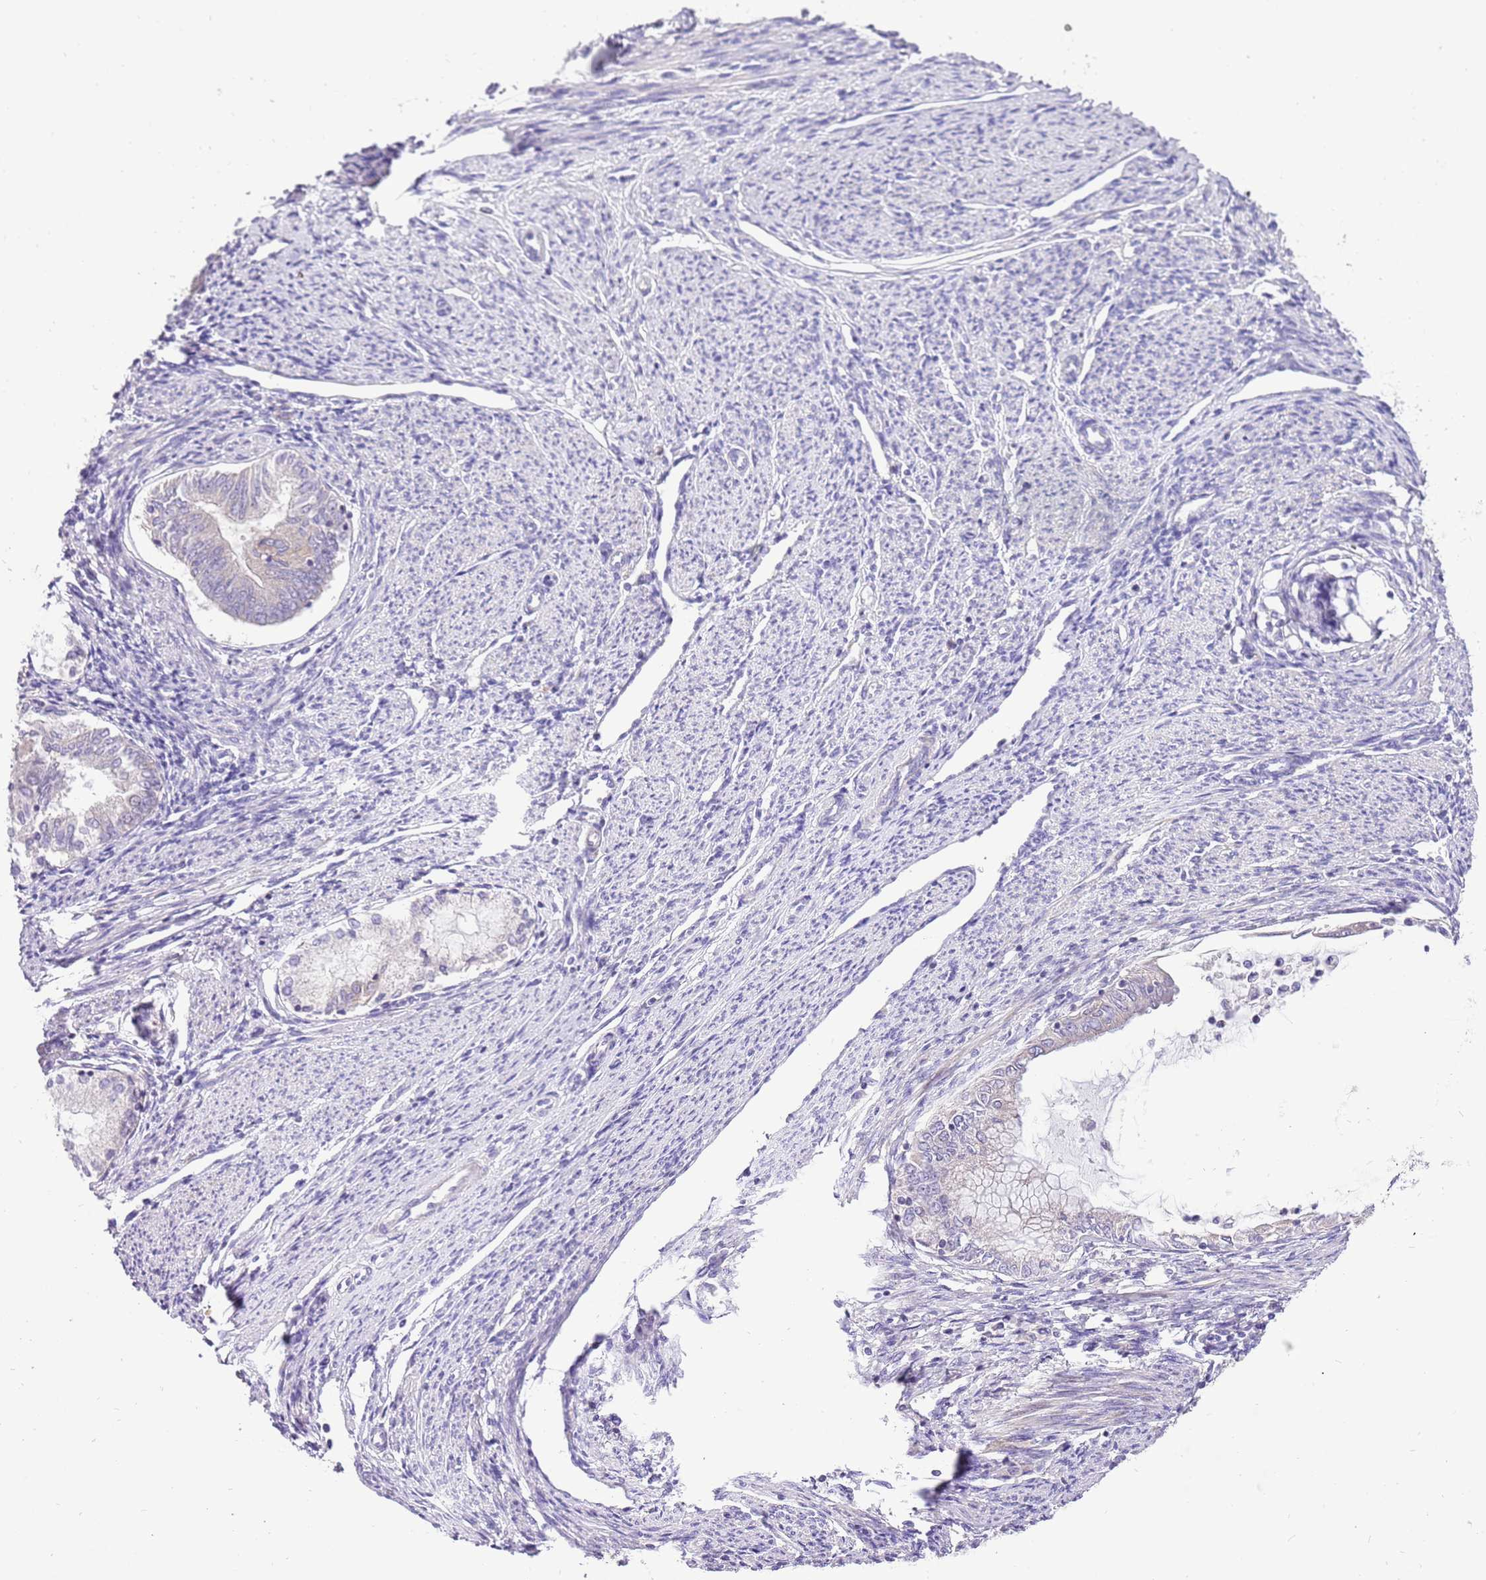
{"staining": {"intensity": "negative", "quantity": "none", "location": "none"}, "tissue": "endometrial cancer", "cell_type": "Tumor cells", "image_type": "cancer", "snomed": [{"axis": "morphology", "description": "Adenocarcinoma, NOS"}, {"axis": "topography", "description": "Endometrium"}], "caption": "Tumor cells show no significant protein staining in endometrial cancer (adenocarcinoma). Nuclei are stained in blue.", "gene": "GLCE", "patient": {"sex": "female", "age": 79}}